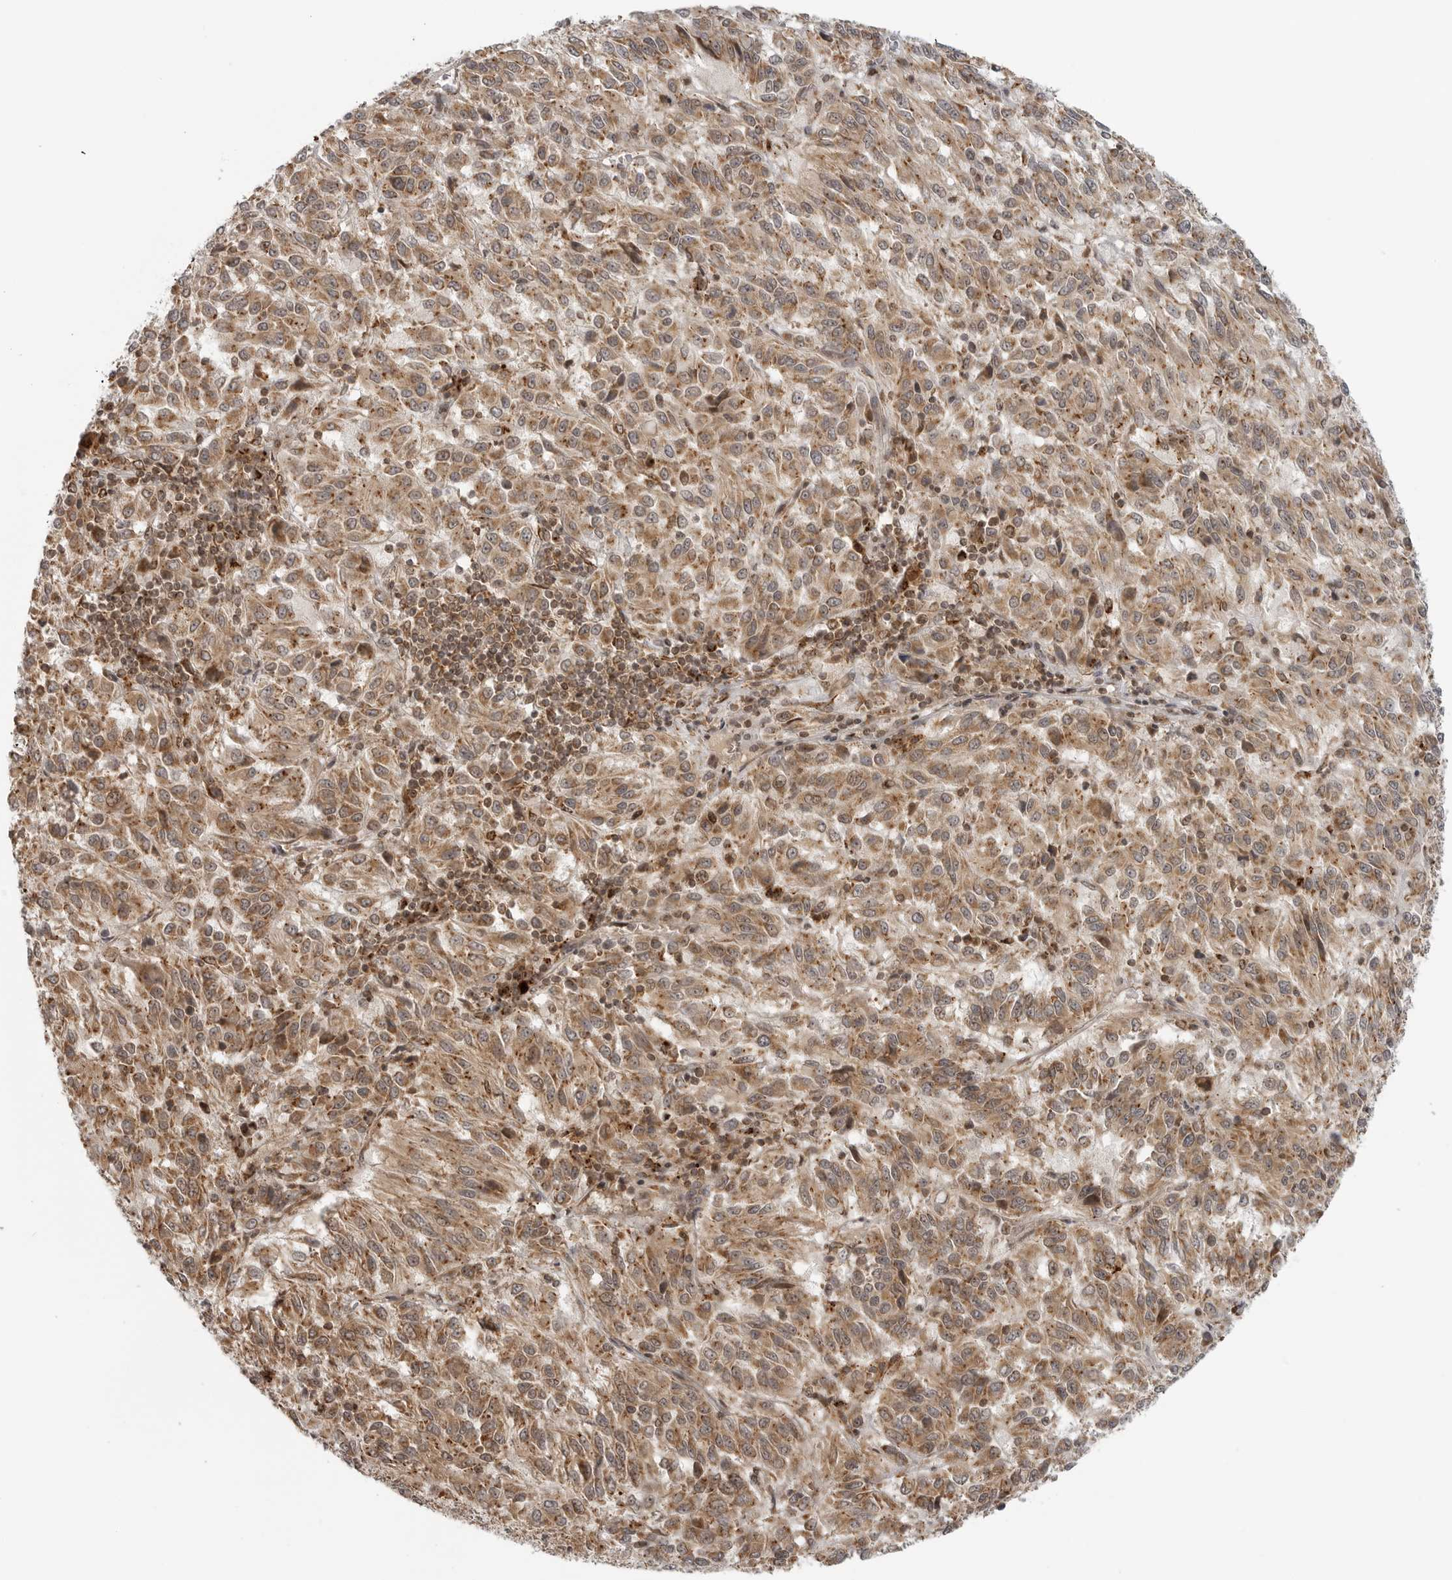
{"staining": {"intensity": "moderate", "quantity": ">75%", "location": "cytoplasmic/membranous"}, "tissue": "melanoma", "cell_type": "Tumor cells", "image_type": "cancer", "snomed": [{"axis": "morphology", "description": "Malignant melanoma, Metastatic site"}, {"axis": "topography", "description": "Lung"}], "caption": "Brown immunohistochemical staining in malignant melanoma (metastatic site) displays moderate cytoplasmic/membranous expression in approximately >75% of tumor cells.", "gene": "COPA", "patient": {"sex": "male", "age": 64}}